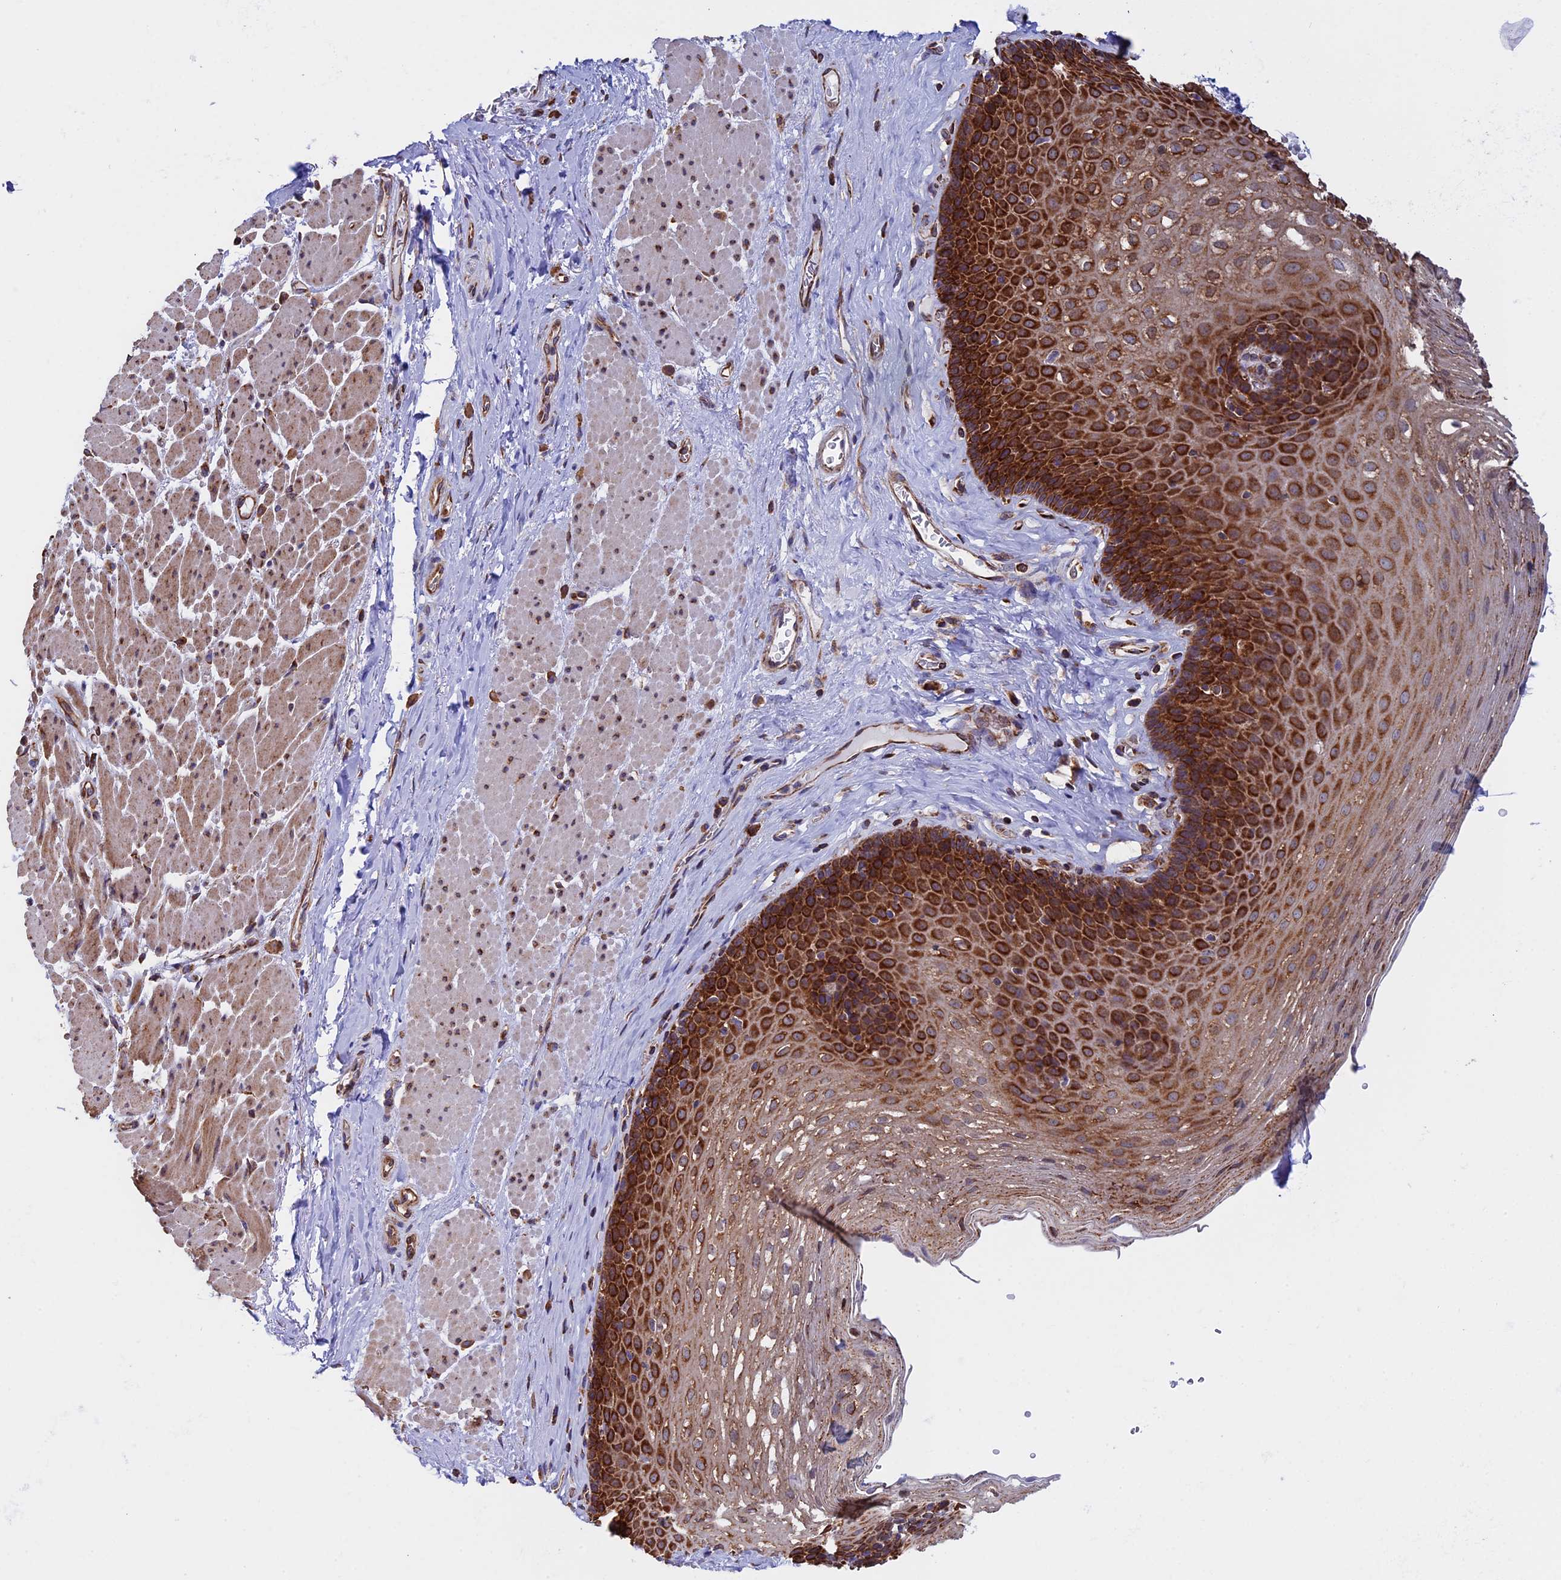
{"staining": {"intensity": "strong", "quantity": ">75%", "location": "cytoplasmic/membranous"}, "tissue": "esophagus", "cell_type": "Squamous epithelial cells", "image_type": "normal", "snomed": [{"axis": "morphology", "description": "Normal tissue, NOS"}, {"axis": "topography", "description": "Esophagus"}], "caption": "A brown stain labels strong cytoplasmic/membranous staining of a protein in squamous epithelial cells of normal esophagus.", "gene": "SLC9A5", "patient": {"sex": "female", "age": 66}}